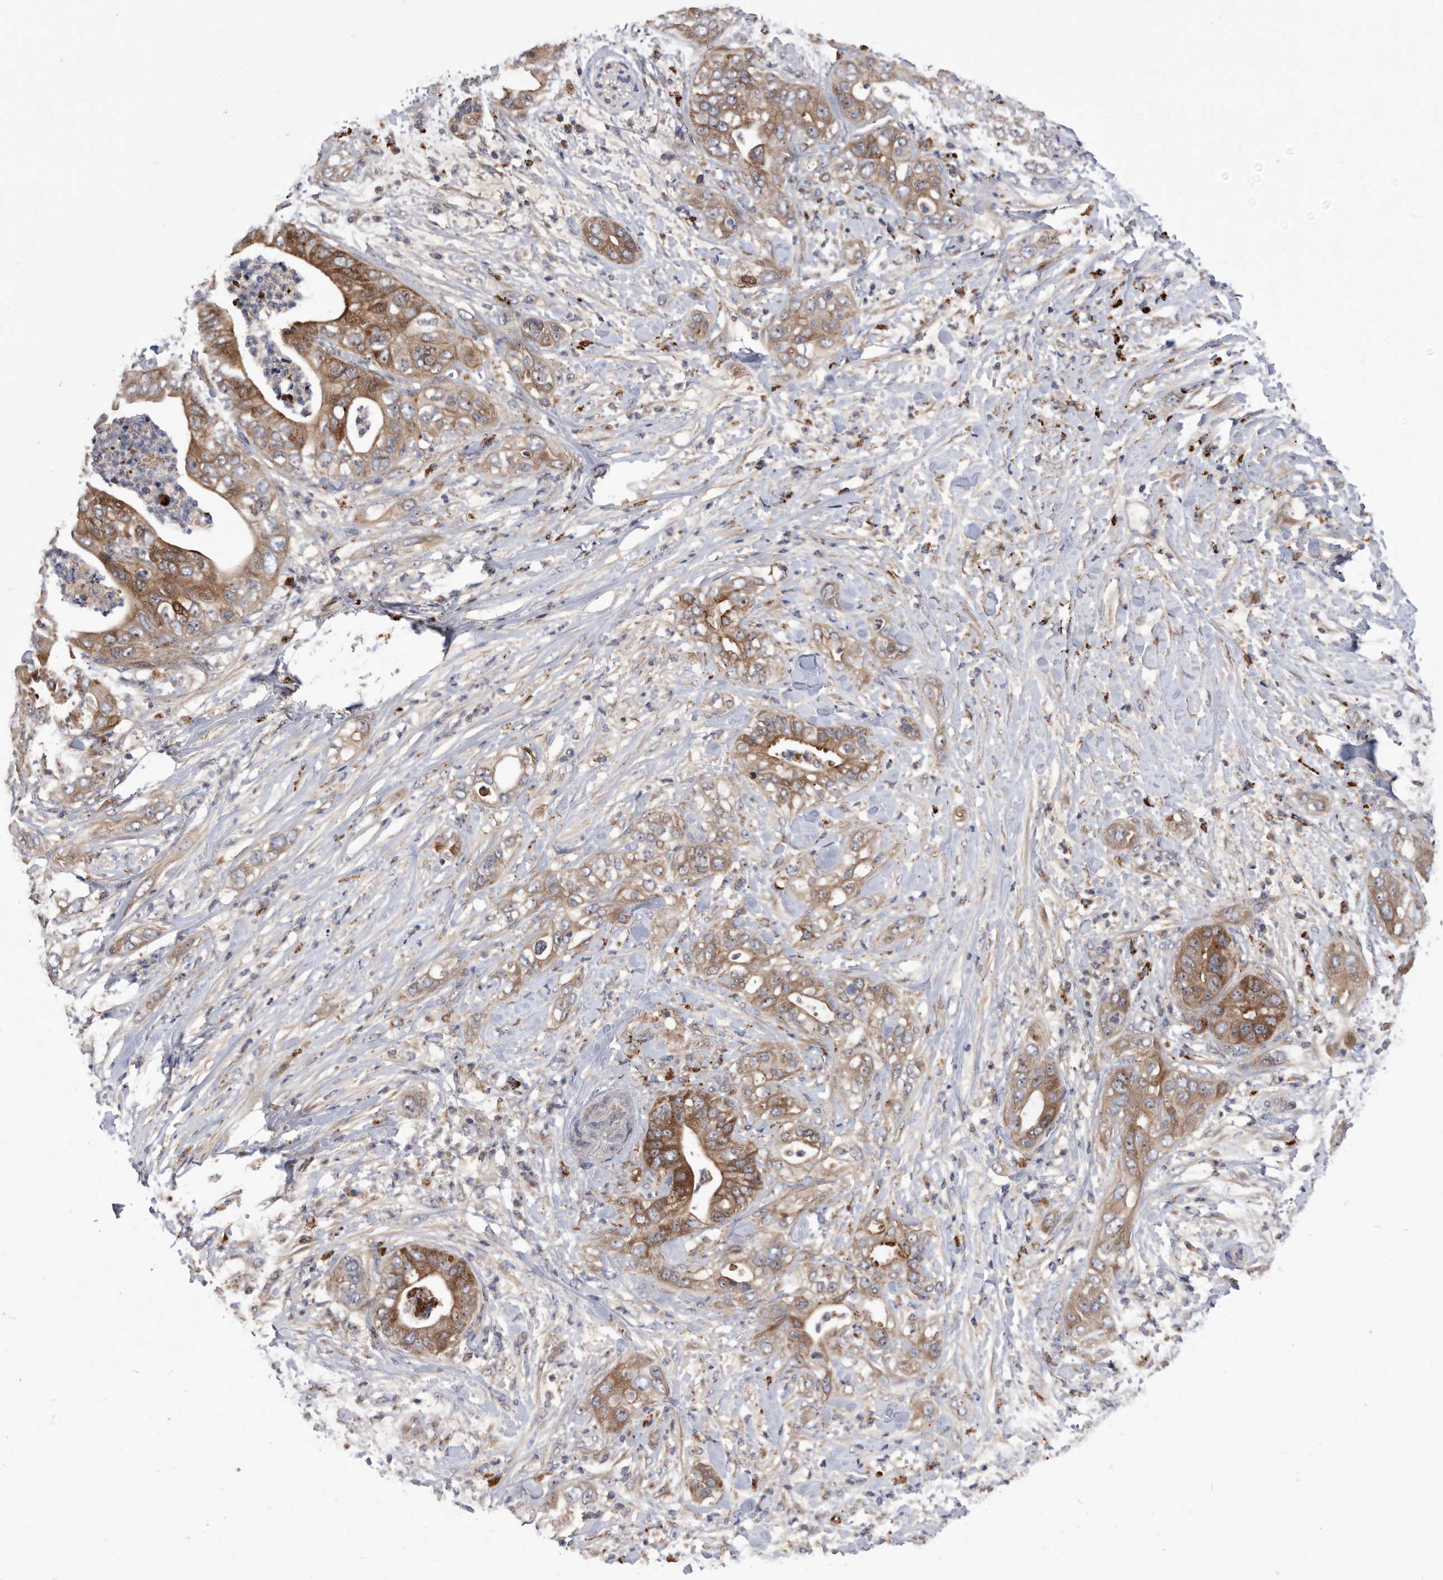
{"staining": {"intensity": "moderate", "quantity": ">75%", "location": "cytoplasmic/membranous"}, "tissue": "pancreatic cancer", "cell_type": "Tumor cells", "image_type": "cancer", "snomed": [{"axis": "morphology", "description": "Adenocarcinoma, NOS"}, {"axis": "topography", "description": "Pancreas"}], "caption": "A brown stain highlights moderate cytoplasmic/membranous positivity of a protein in human pancreatic cancer tumor cells. Using DAB (3,3'-diaminobenzidine) (brown) and hematoxylin (blue) stains, captured at high magnification using brightfield microscopy.", "gene": "BAIAP3", "patient": {"sex": "female", "age": 78}}